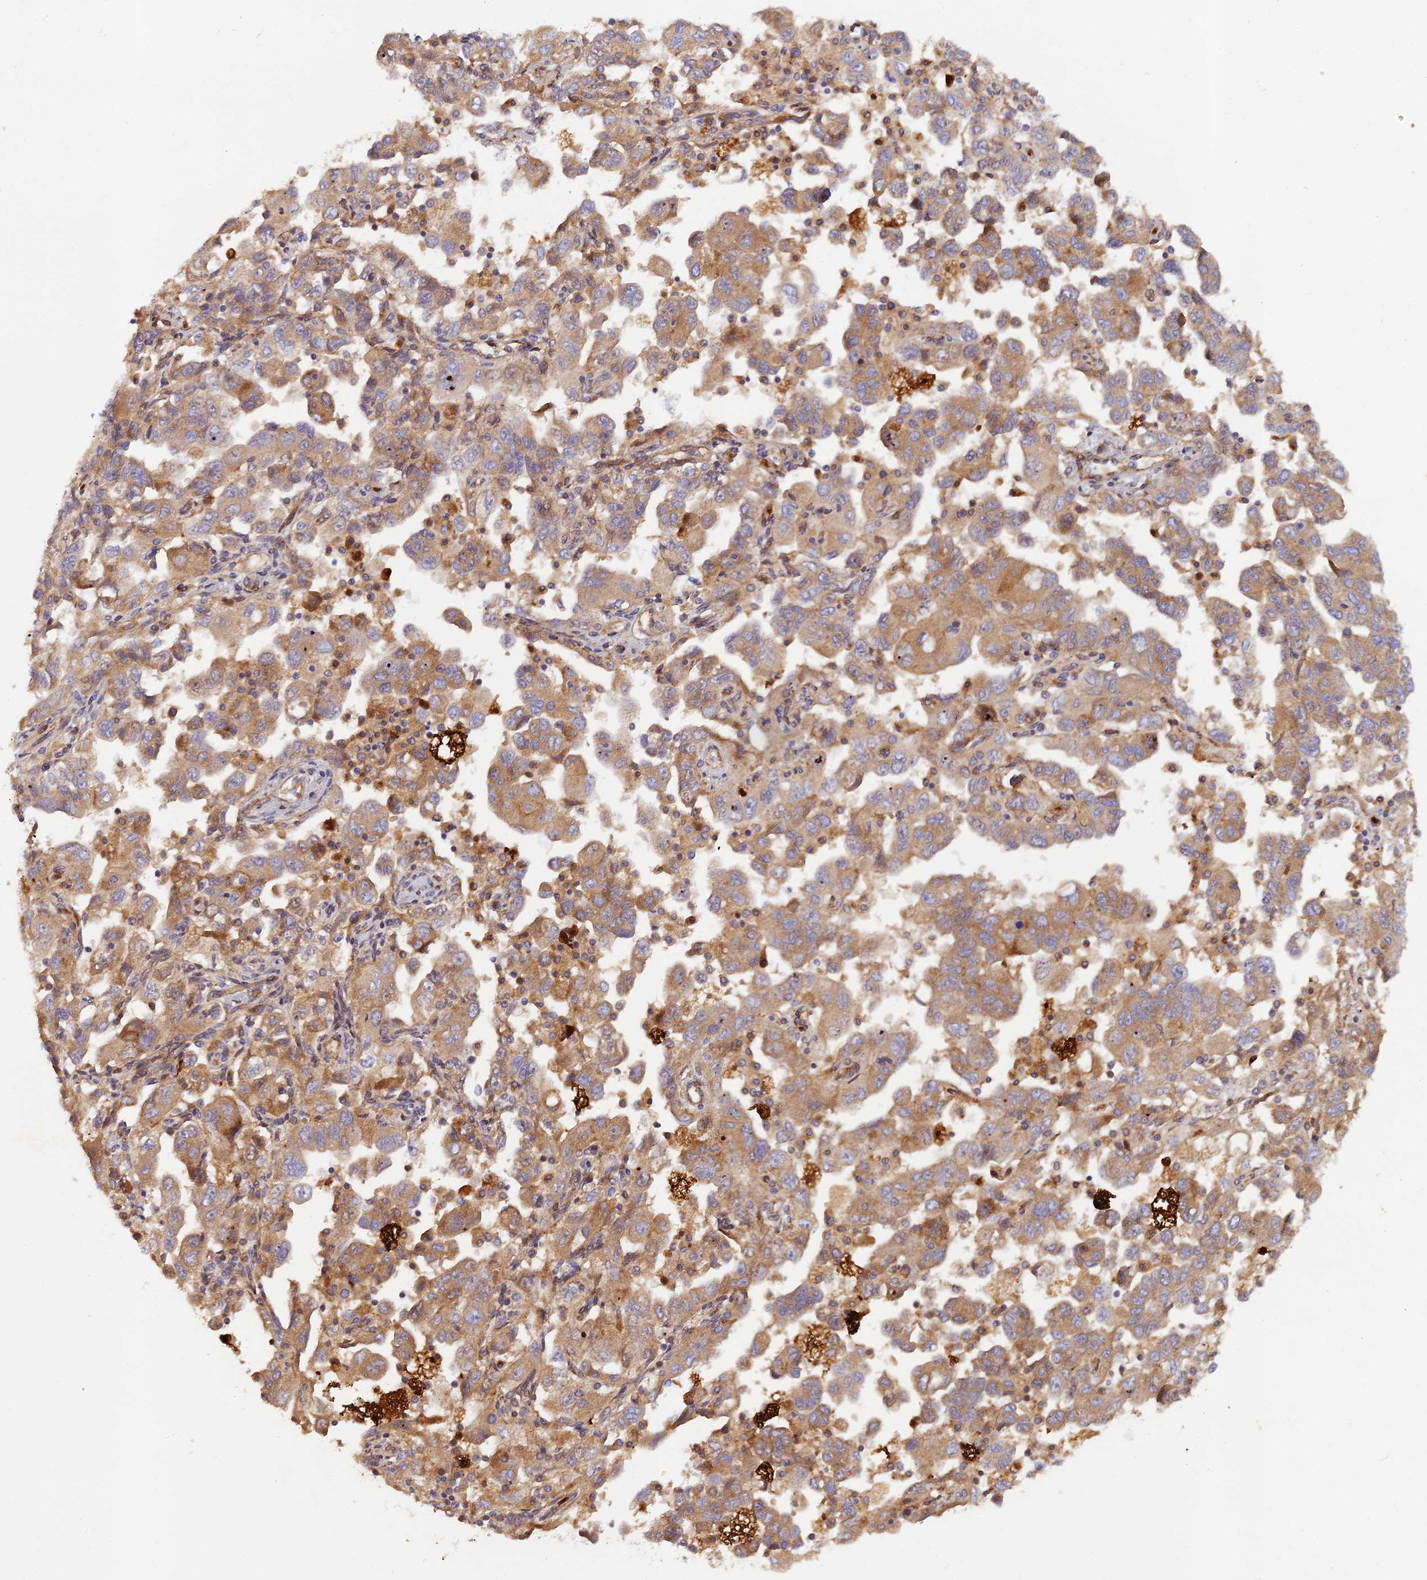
{"staining": {"intensity": "moderate", "quantity": ">75%", "location": "cytoplasmic/membranous"}, "tissue": "ovarian cancer", "cell_type": "Tumor cells", "image_type": "cancer", "snomed": [{"axis": "morphology", "description": "Carcinoma, NOS"}, {"axis": "morphology", "description": "Cystadenocarcinoma, serous, NOS"}, {"axis": "topography", "description": "Ovary"}], "caption": "Approximately >75% of tumor cells in serous cystadenocarcinoma (ovarian) exhibit moderate cytoplasmic/membranous protein positivity as visualized by brown immunohistochemical staining.", "gene": "GMCL1", "patient": {"sex": "female", "age": 69}}